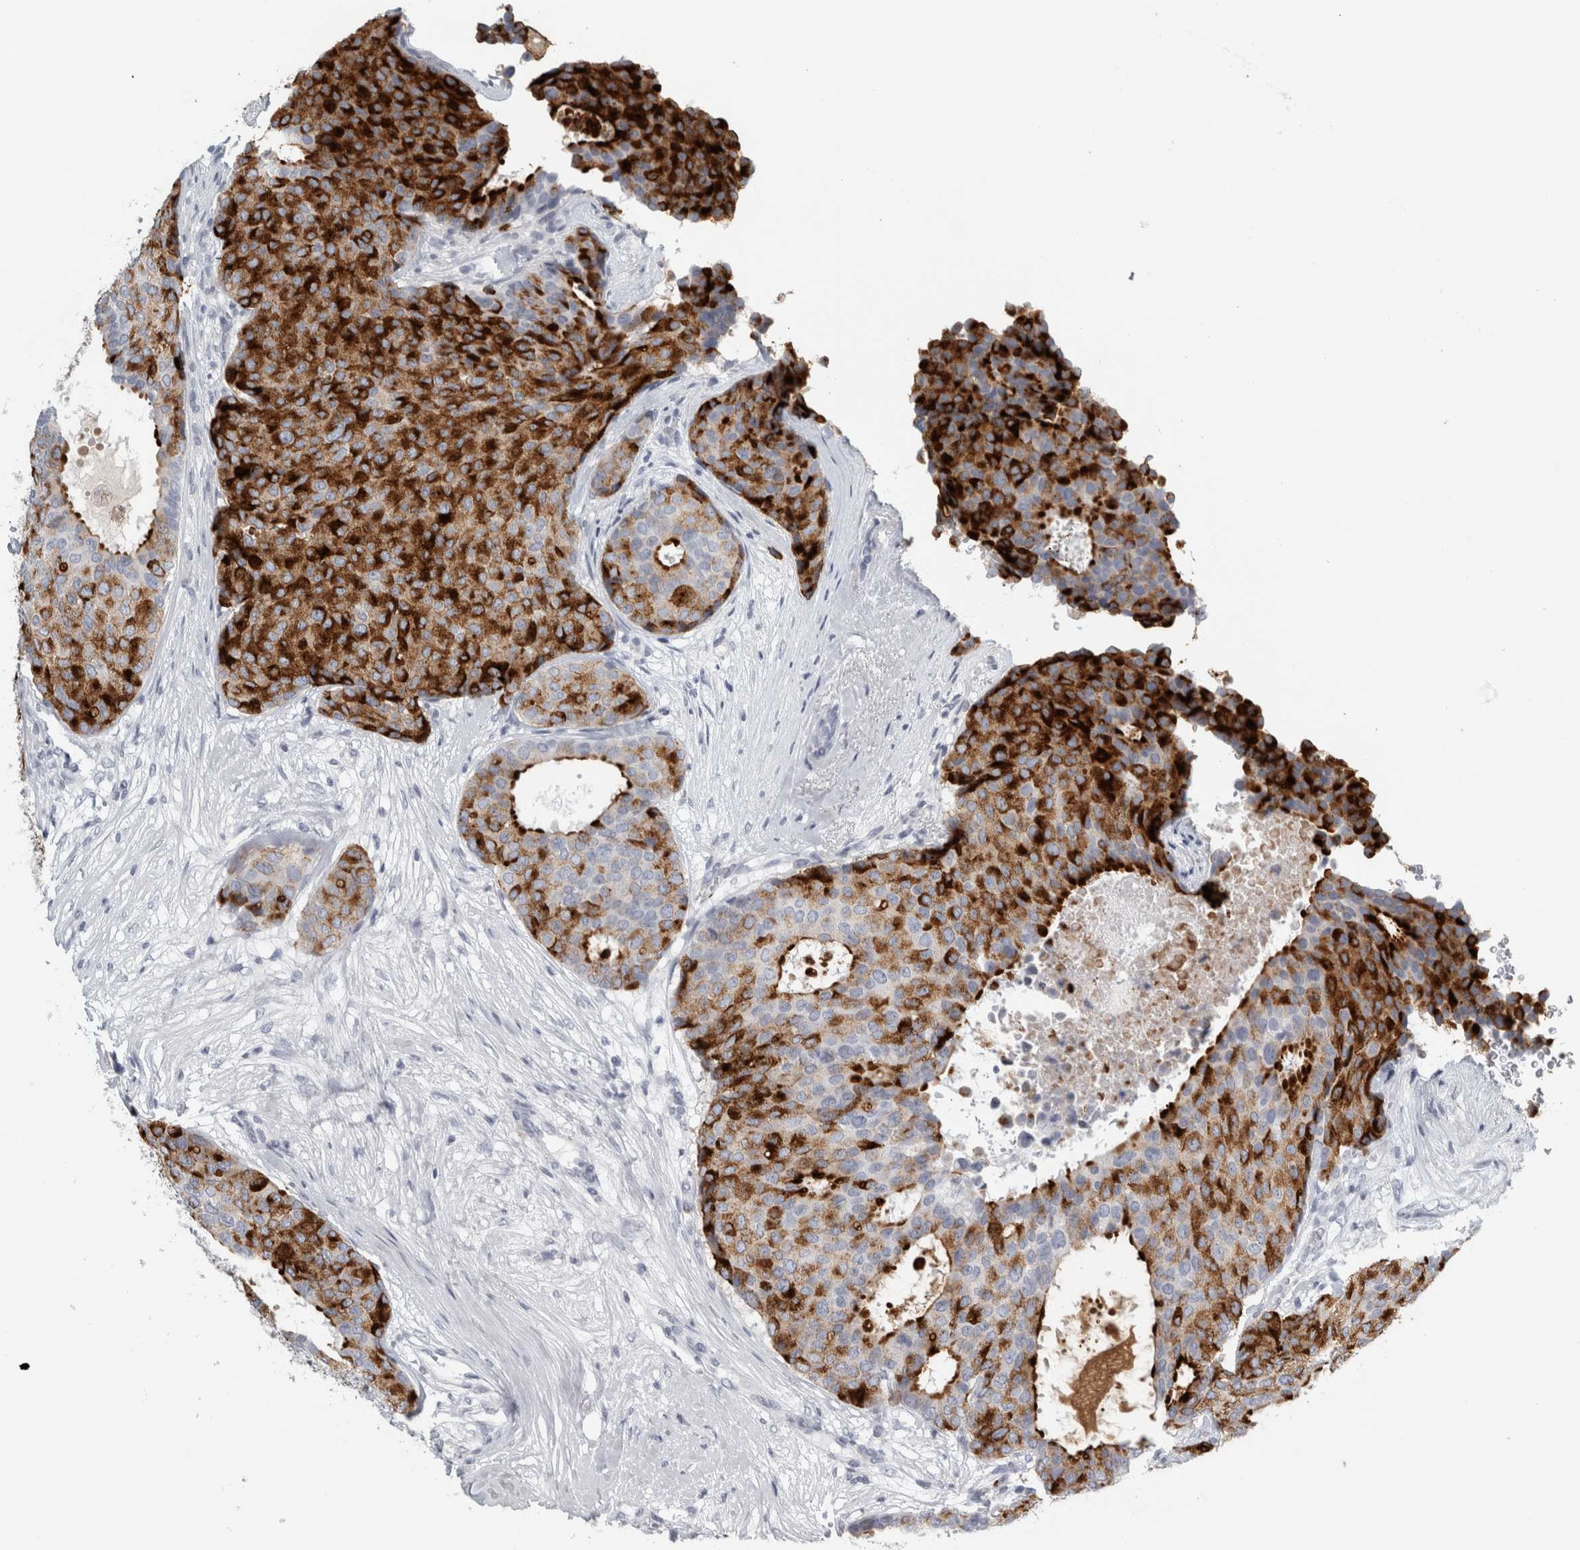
{"staining": {"intensity": "strong", "quantity": ">75%", "location": "cytoplasmic/membranous"}, "tissue": "breast cancer", "cell_type": "Tumor cells", "image_type": "cancer", "snomed": [{"axis": "morphology", "description": "Duct carcinoma"}, {"axis": "topography", "description": "Breast"}], "caption": "Breast cancer stained with immunohistochemistry (IHC) shows strong cytoplasmic/membranous expression in approximately >75% of tumor cells. (DAB (3,3'-diaminobenzidine) IHC, brown staining for protein, blue staining for nuclei).", "gene": "CPE", "patient": {"sex": "female", "age": 75}}